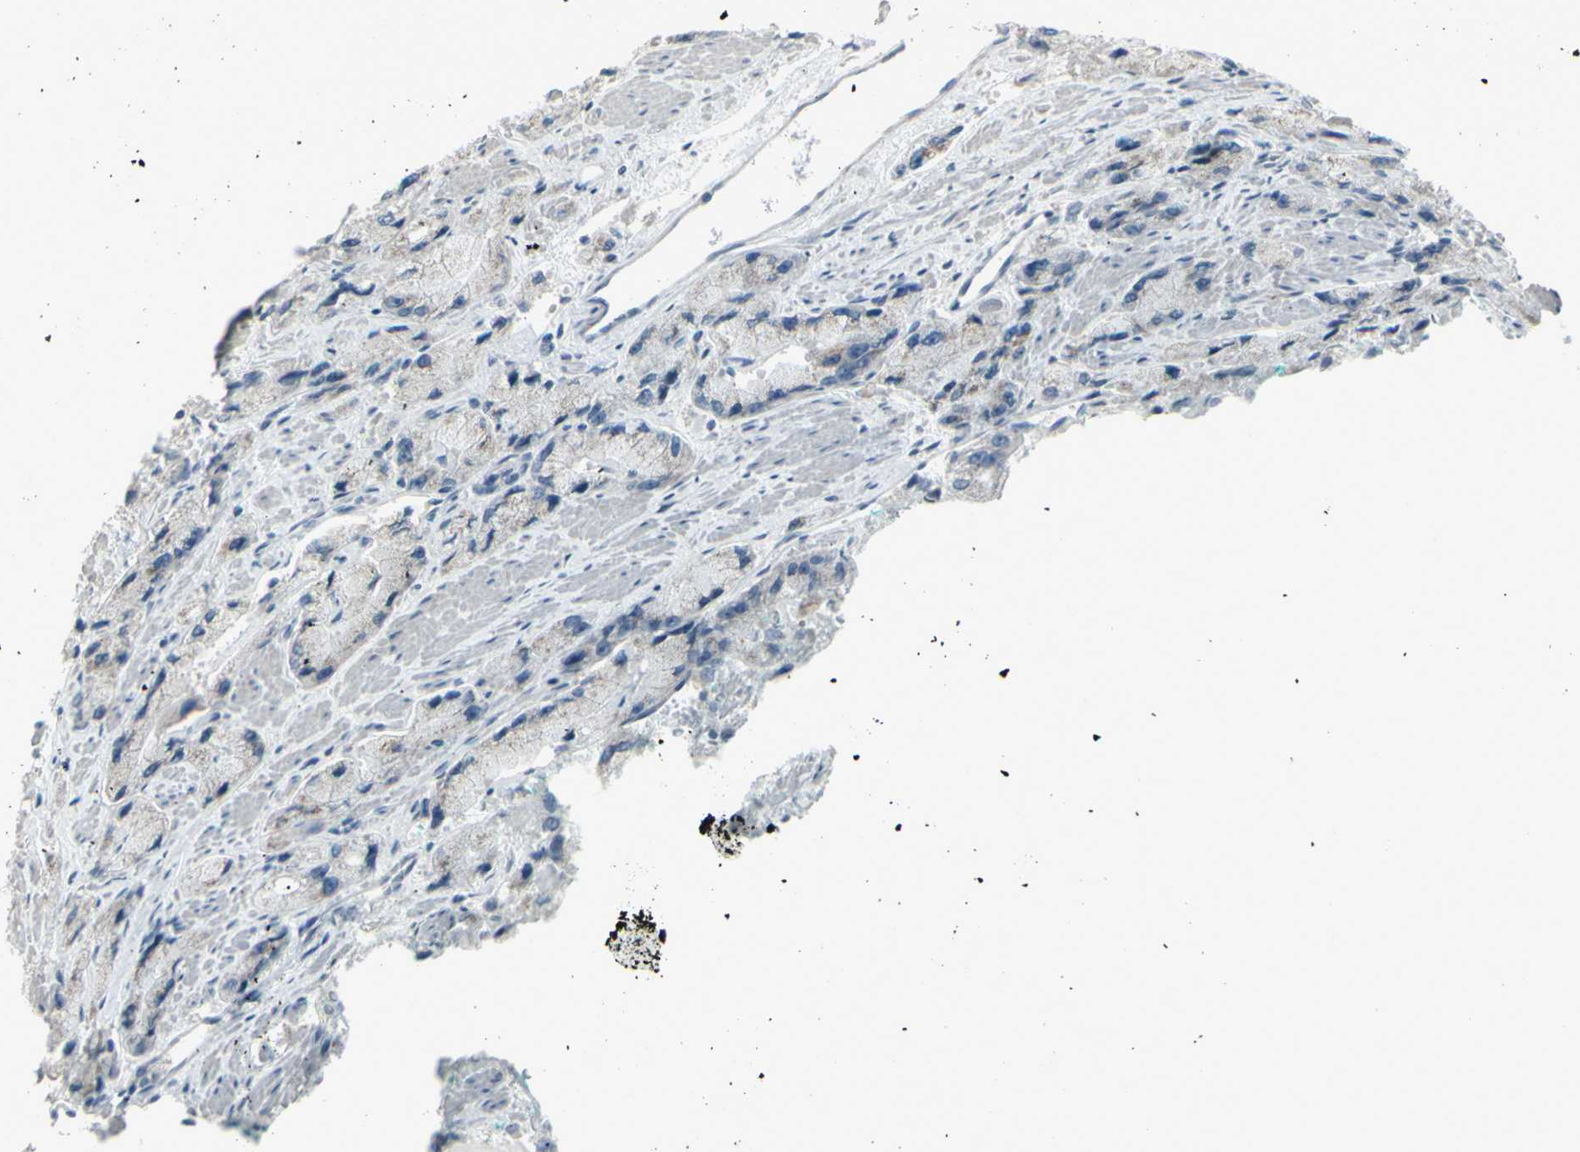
{"staining": {"intensity": "weak", "quantity": "<25%", "location": "cytoplasmic/membranous"}, "tissue": "prostate cancer", "cell_type": "Tumor cells", "image_type": "cancer", "snomed": [{"axis": "morphology", "description": "Adenocarcinoma, High grade"}, {"axis": "topography", "description": "Prostate"}], "caption": "The immunohistochemistry photomicrograph has no significant expression in tumor cells of prostate high-grade adenocarcinoma tissue.", "gene": "CD79B", "patient": {"sex": "male", "age": 58}}